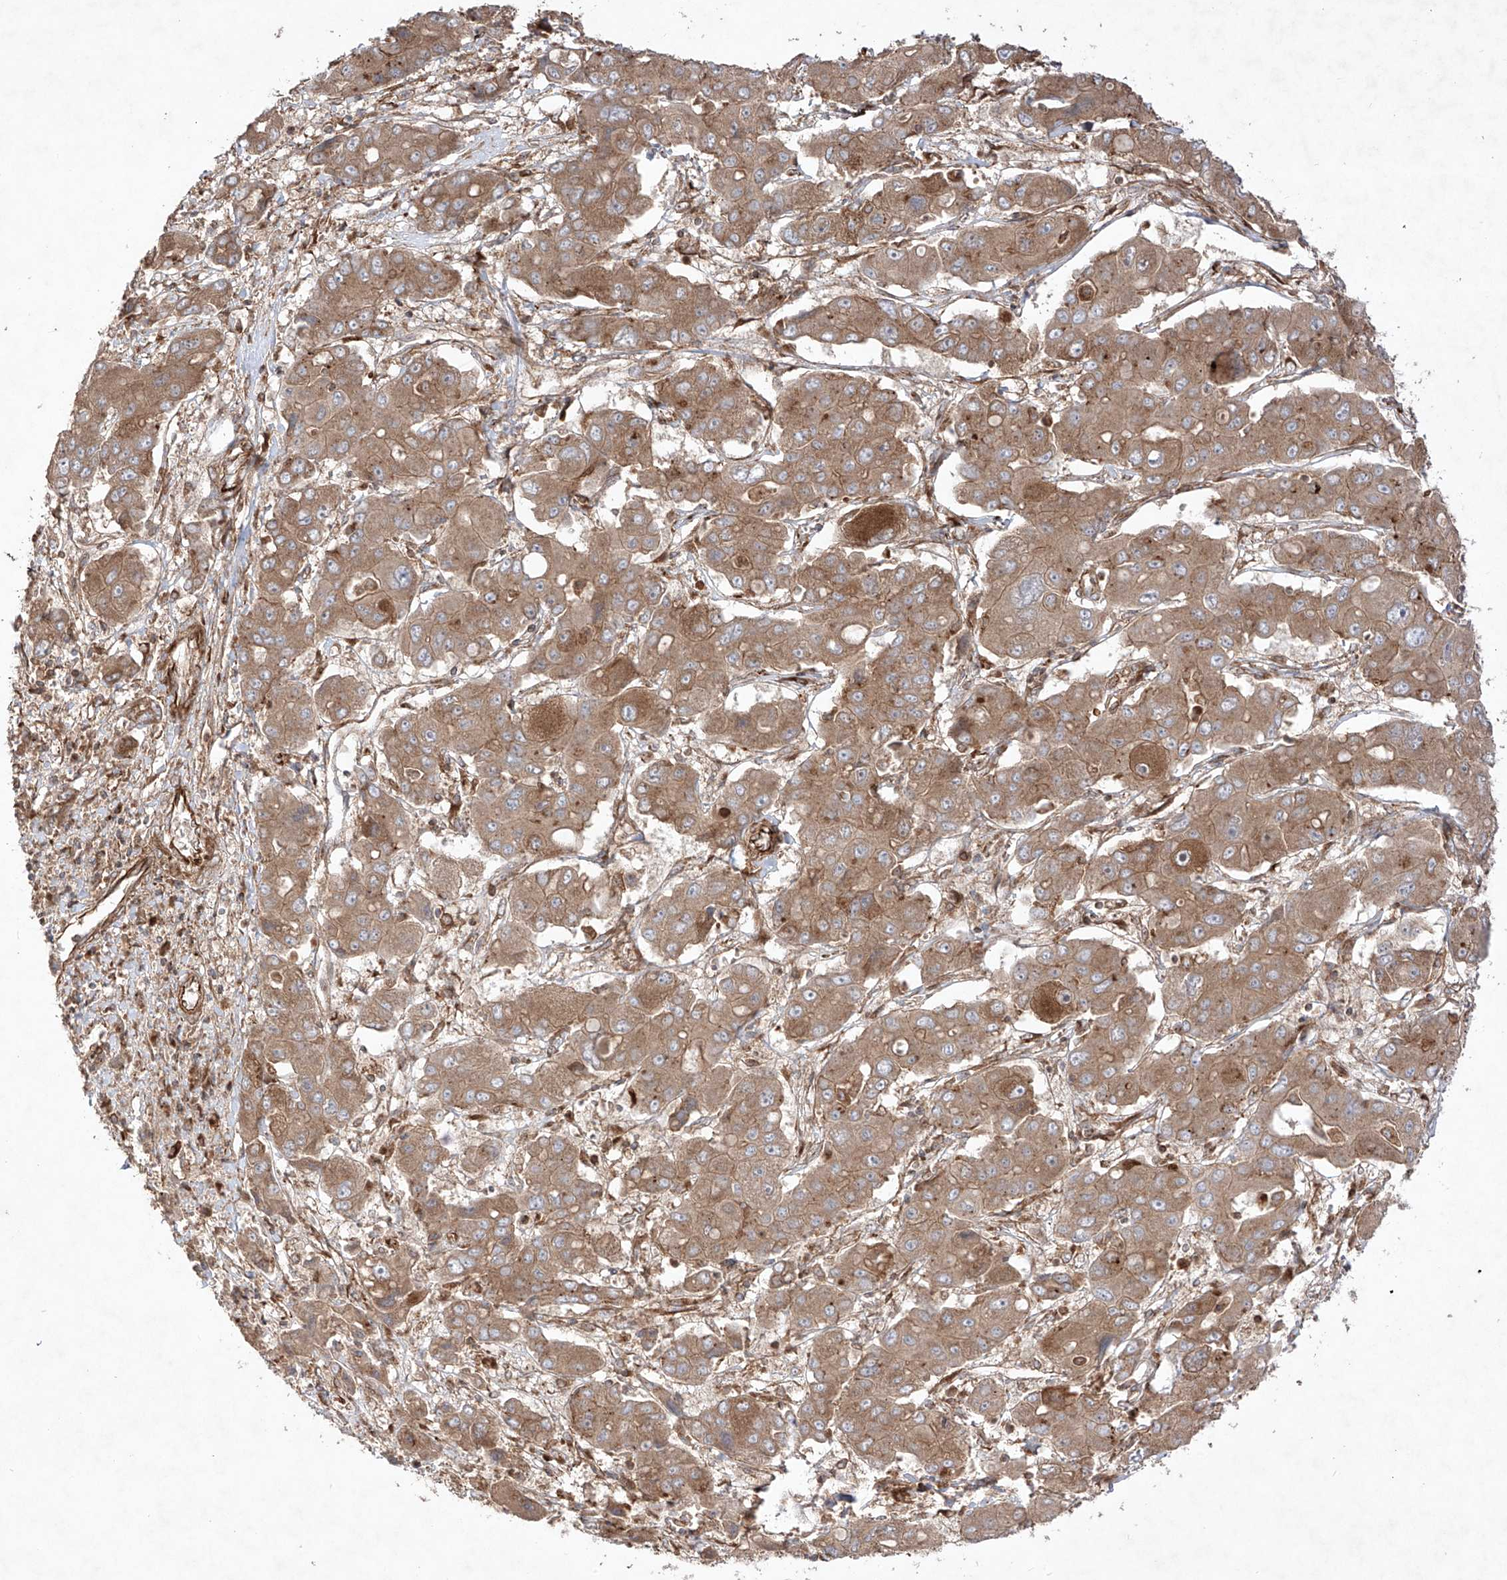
{"staining": {"intensity": "moderate", "quantity": ">75%", "location": "cytoplasmic/membranous"}, "tissue": "liver cancer", "cell_type": "Tumor cells", "image_type": "cancer", "snomed": [{"axis": "morphology", "description": "Cholangiocarcinoma"}, {"axis": "topography", "description": "Liver"}], "caption": "DAB (3,3'-diaminobenzidine) immunohistochemical staining of liver cancer reveals moderate cytoplasmic/membranous protein positivity in approximately >75% of tumor cells. (DAB = brown stain, brightfield microscopy at high magnification).", "gene": "YKT6", "patient": {"sex": "male", "age": 67}}